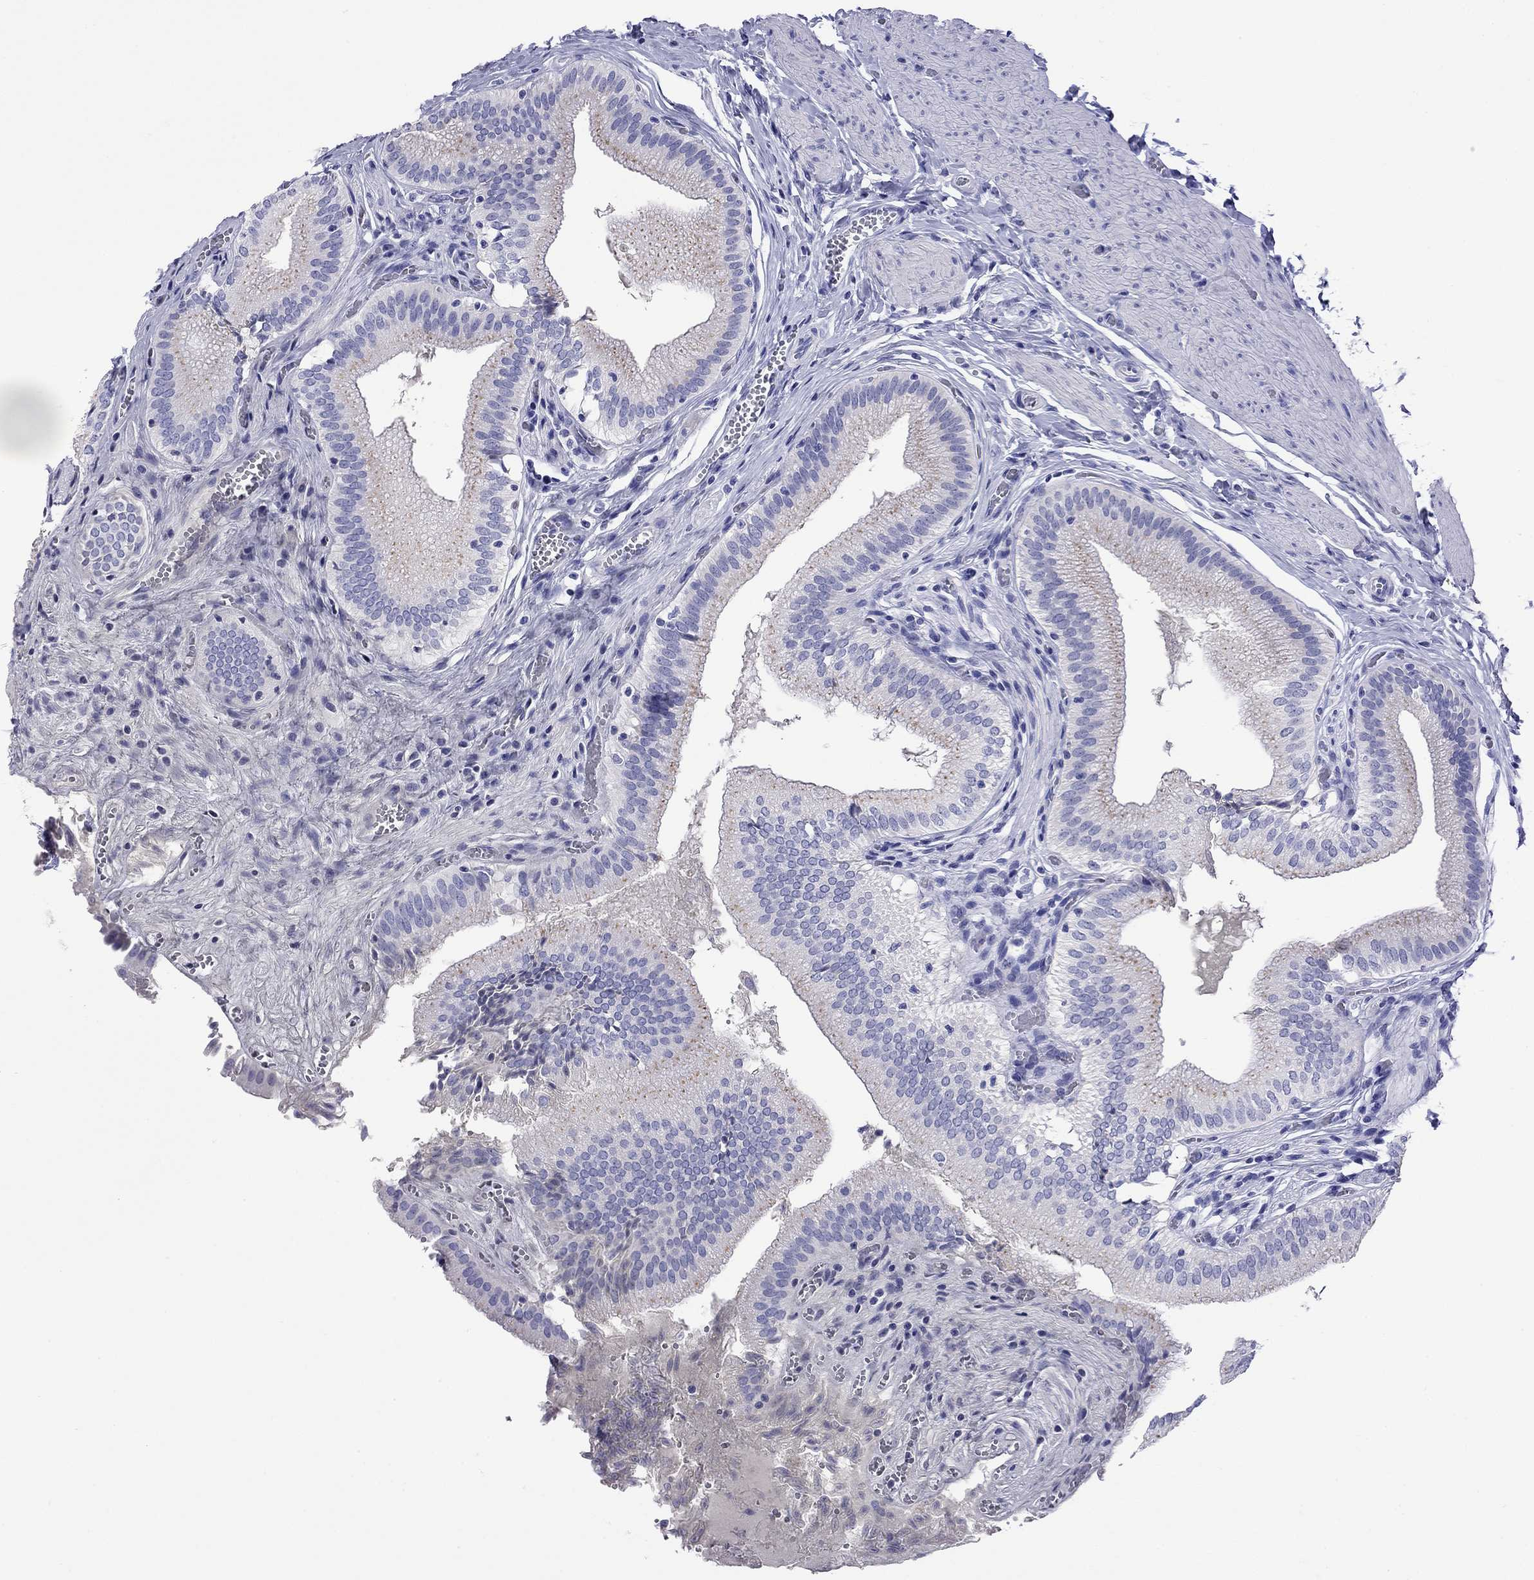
{"staining": {"intensity": "weak", "quantity": "<25%", "location": "cytoplasmic/membranous"}, "tissue": "gallbladder", "cell_type": "Glandular cells", "image_type": "normal", "snomed": [{"axis": "morphology", "description": "Normal tissue, NOS"}, {"axis": "topography", "description": "Gallbladder"}, {"axis": "topography", "description": "Peripheral nerve tissue"}], "caption": "Histopathology image shows no significant protein staining in glandular cells of normal gallbladder. (DAB (3,3'-diaminobenzidine) immunohistochemistry (IHC) visualized using brightfield microscopy, high magnification).", "gene": "FIGLA", "patient": {"sex": "male", "age": 17}}